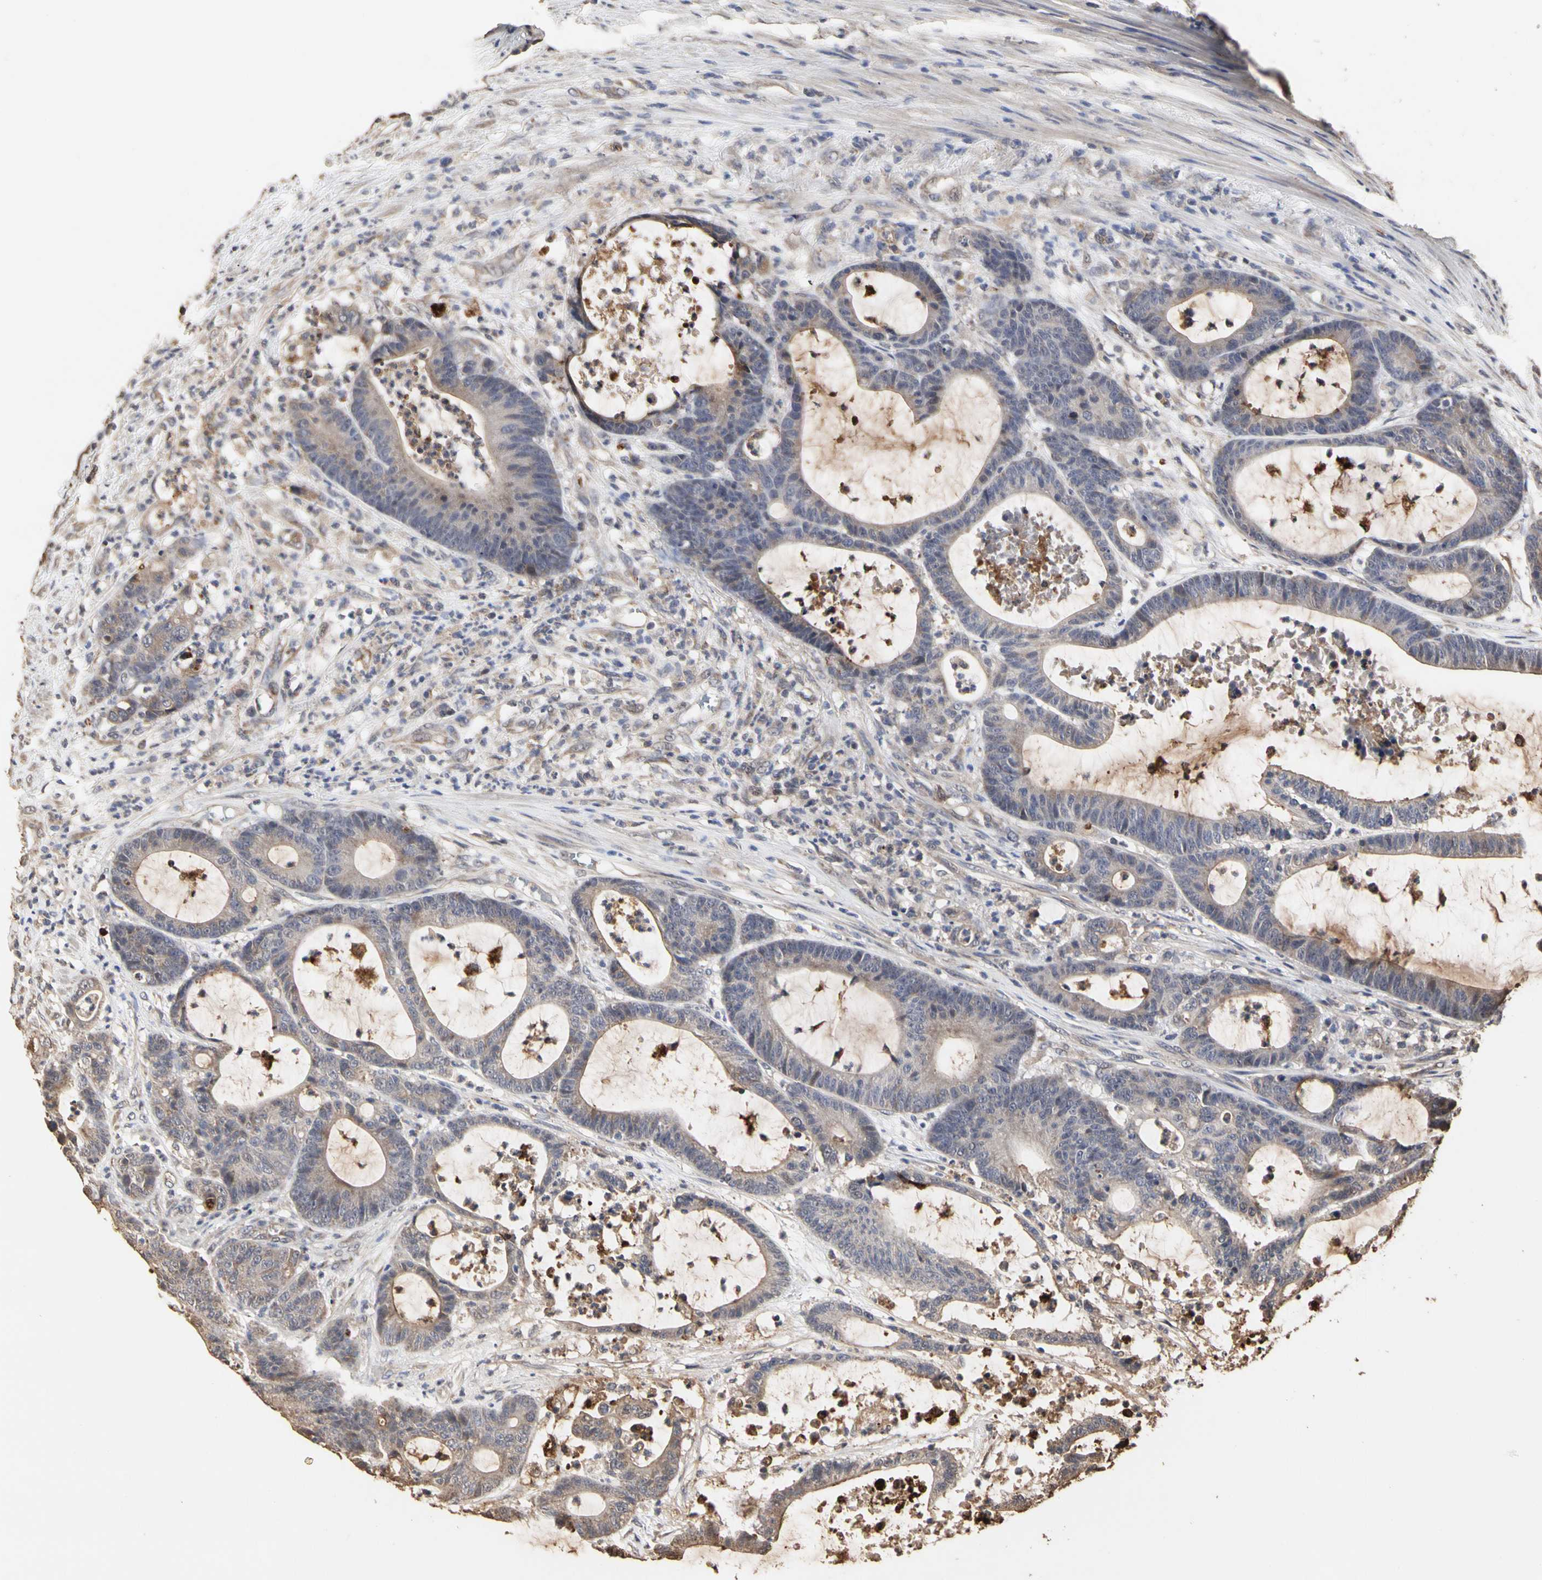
{"staining": {"intensity": "moderate", "quantity": ">75%", "location": "cytoplasmic/membranous"}, "tissue": "colorectal cancer", "cell_type": "Tumor cells", "image_type": "cancer", "snomed": [{"axis": "morphology", "description": "Adenocarcinoma, NOS"}, {"axis": "topography", "description": "Colon"}], "caption": "Human colorectal cancer (adenocarcinoma) stained with a protein marker exhibits moderate staining in tumor cells.", "gene": "TAOK1", "patient": {"sex": "female", "age": 84}}